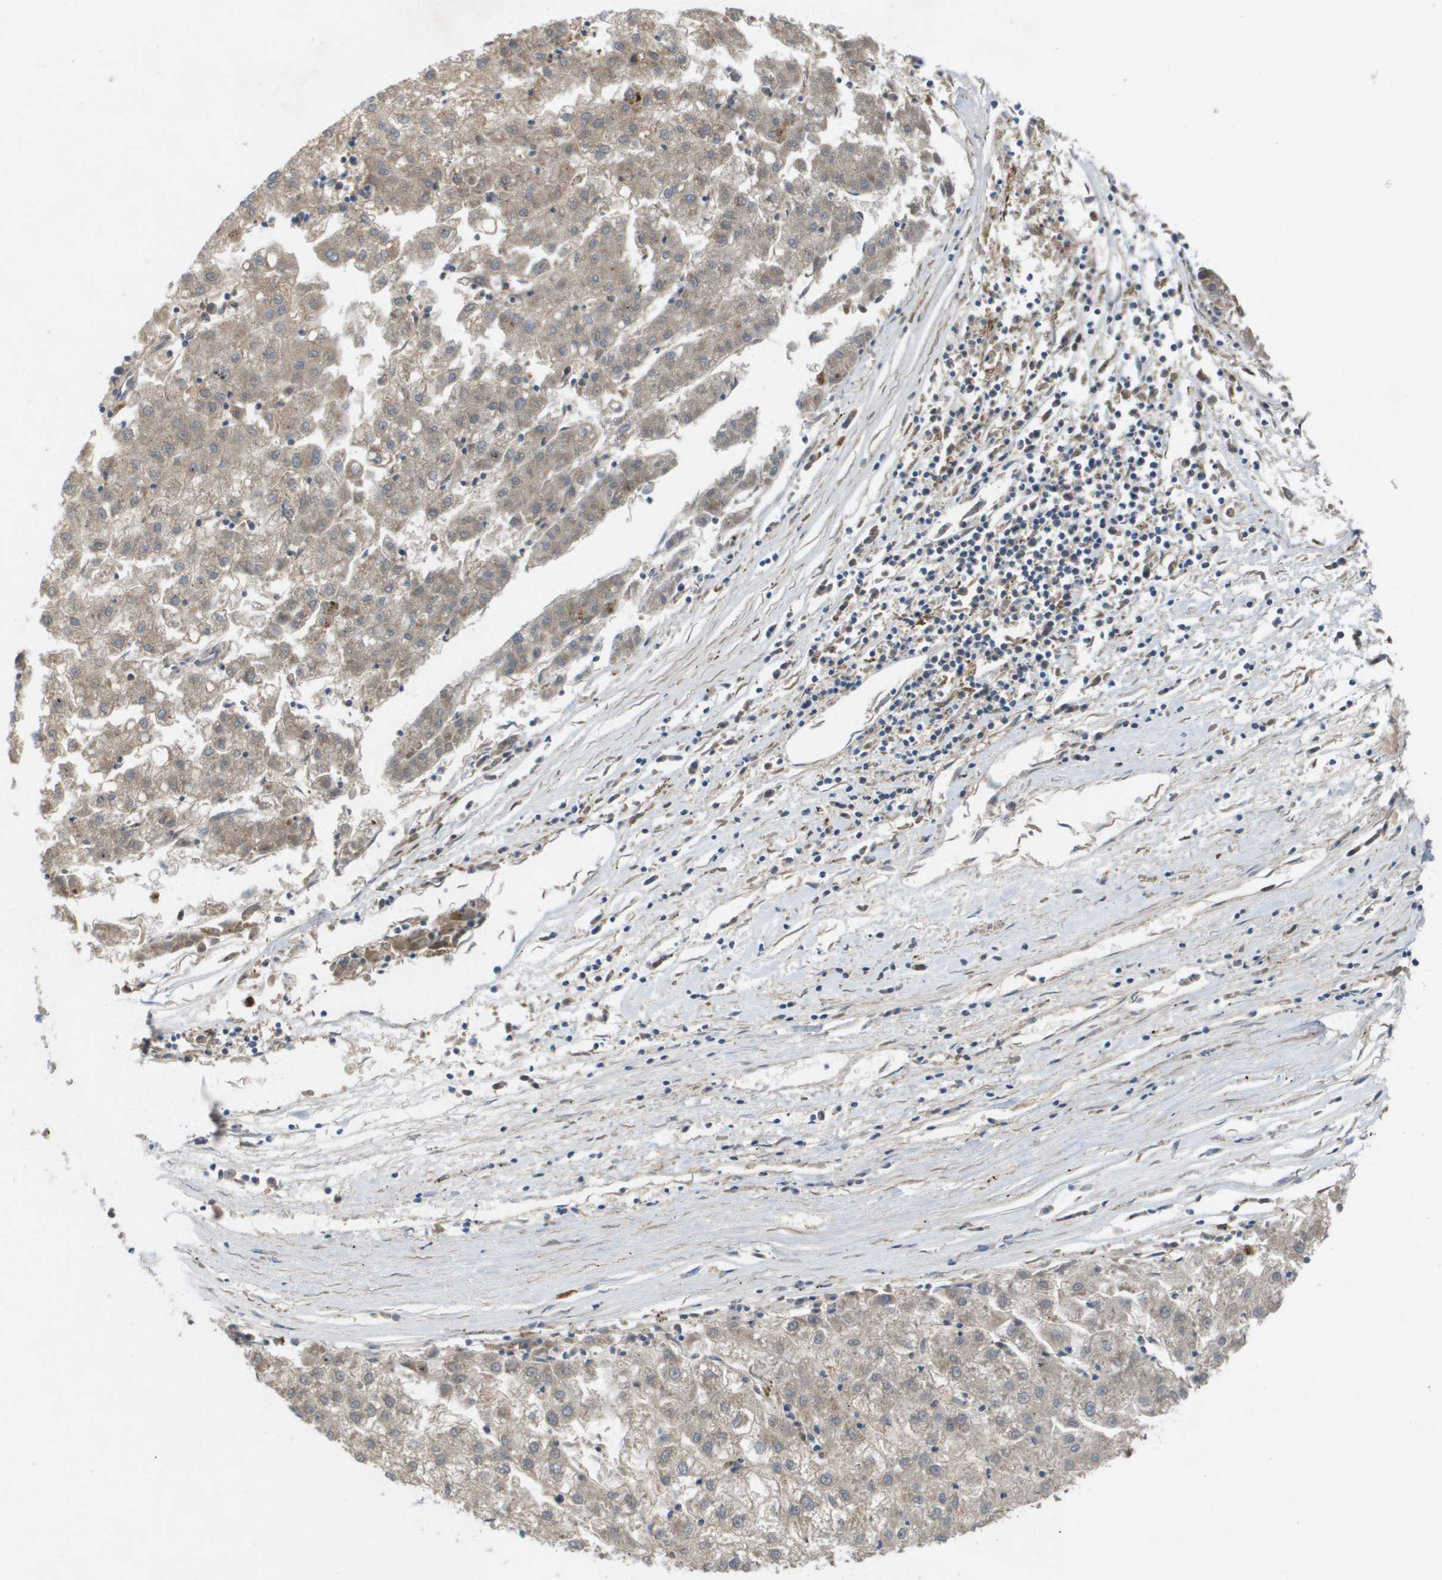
{"staining": {"intensity": "weak", "quantity": ">75%", "location": "cytoplasmic/membranous"}, "tissue": "liver cancer", "cell_type": "Tumor cells", "image_type": "cancer", "snomed": [{"axis": "morphology", "description": "Carcinoma, Hepatocellular, NOS"}, {"axis": "topography", "description": "Liver"}], "caption": "Immunohistochemical staining of liver hepatocellular carcinoma shows weak cytoplasmic/membranous protein expression in approximately >75% of tumor cells. Using DAB (3,3'-diaminobenzidine) (brown) and hematoxylin (blue) stains, captured at high magnification using brightfield microscopy.", "gene": "PALD1", "patient": {"sex": "male", "age": 72}}